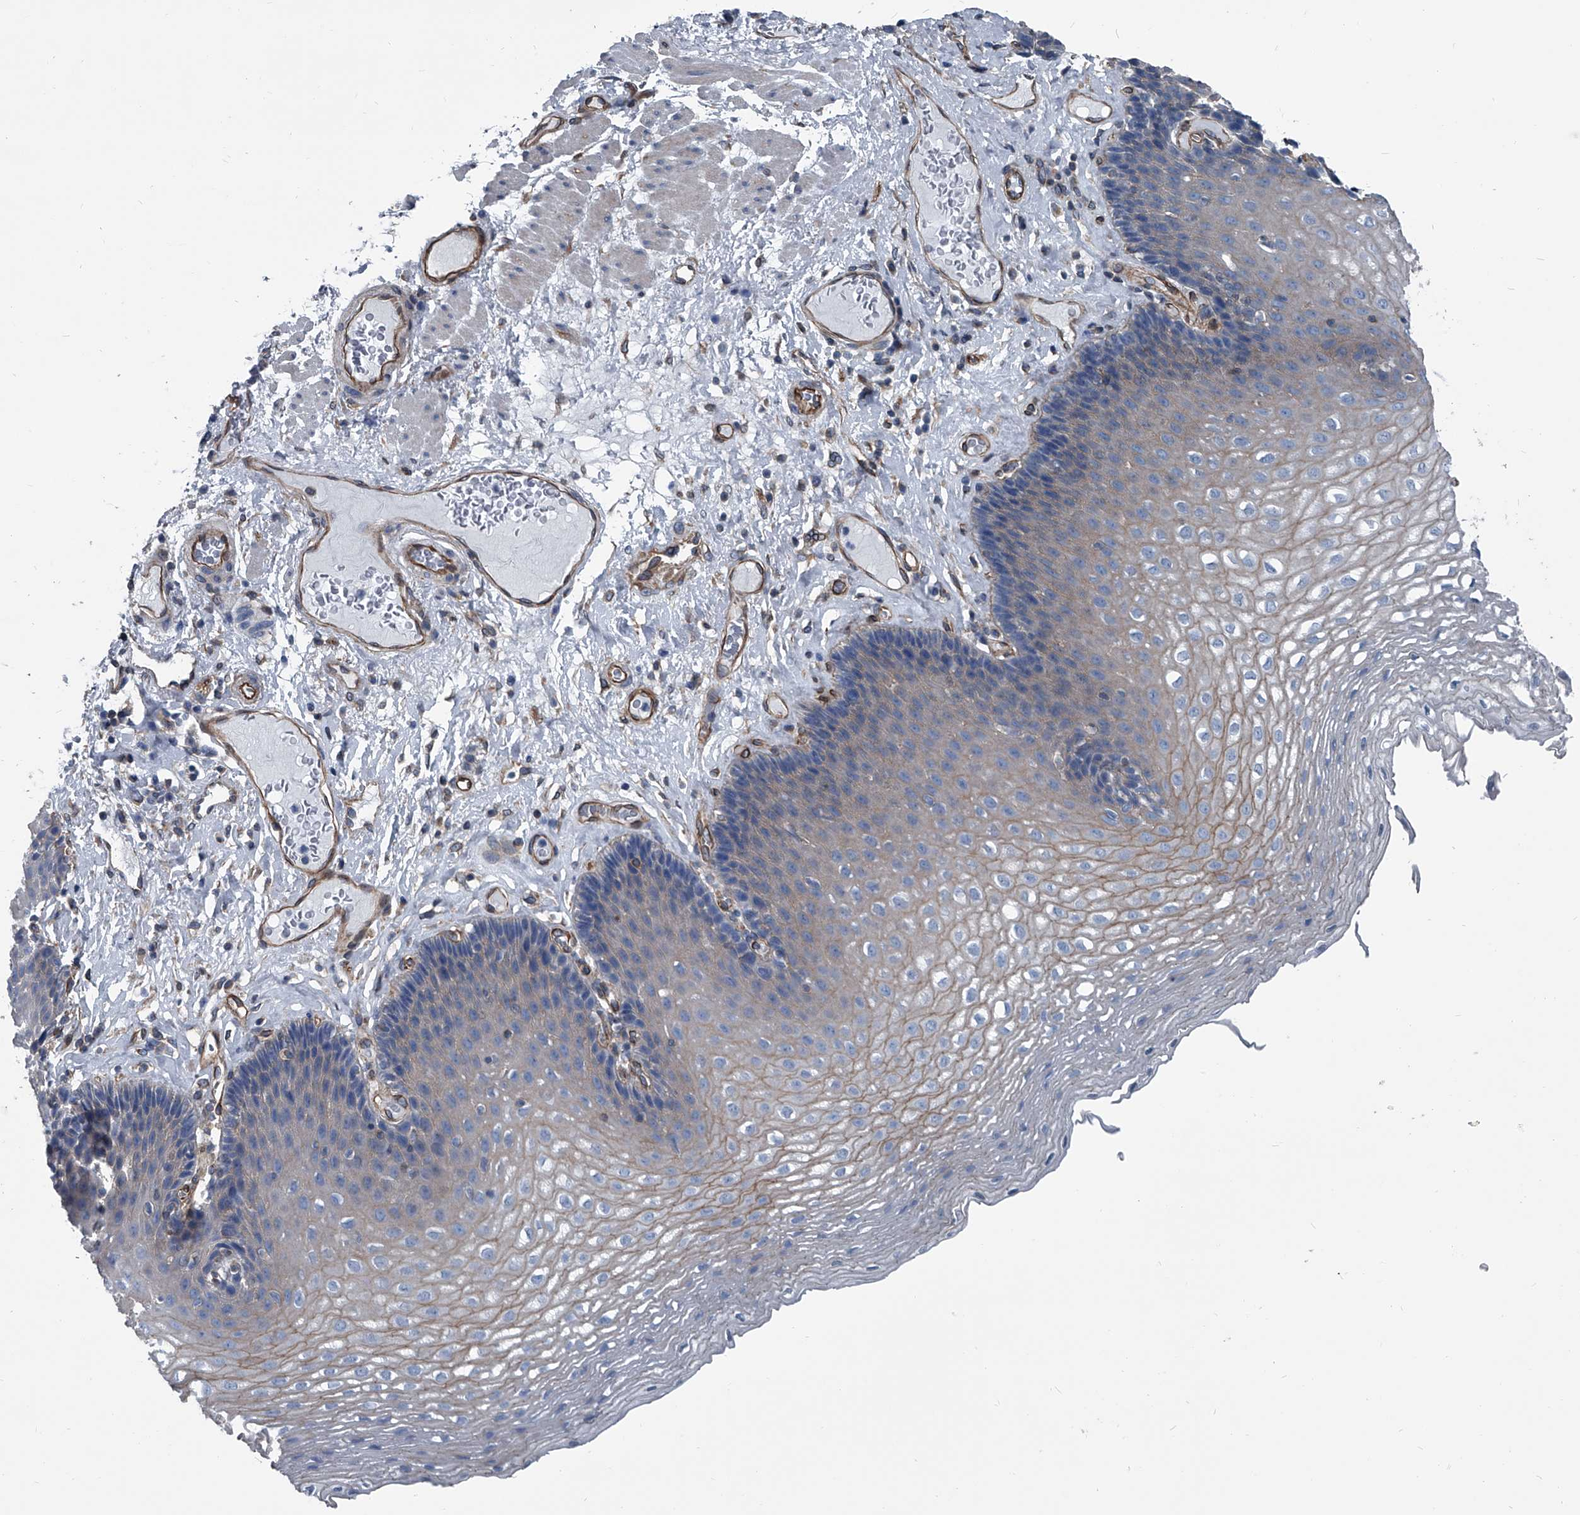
{"staining": {"intensity": "weak", "quantity": "<25%", "location": "cytoplasmic/membranous"}, "tissue": "esophagus", "cell_type": "Squamous epithelial cells", "image_type": "normal", "snomed": [{"axis": "morphology", "description": "Normal tissue, NOS"}, {"axis": "topography", "description": "Esophagus"}], "caption": "Histopathology image shows no protein expression in squamous epithelial cells of normal esophagus. (DAB immunohistochemistry visualized using brightfield microscopy, high magnification).", "gene": "PLEC", "patient": {"sex": "female", "age": 66}}